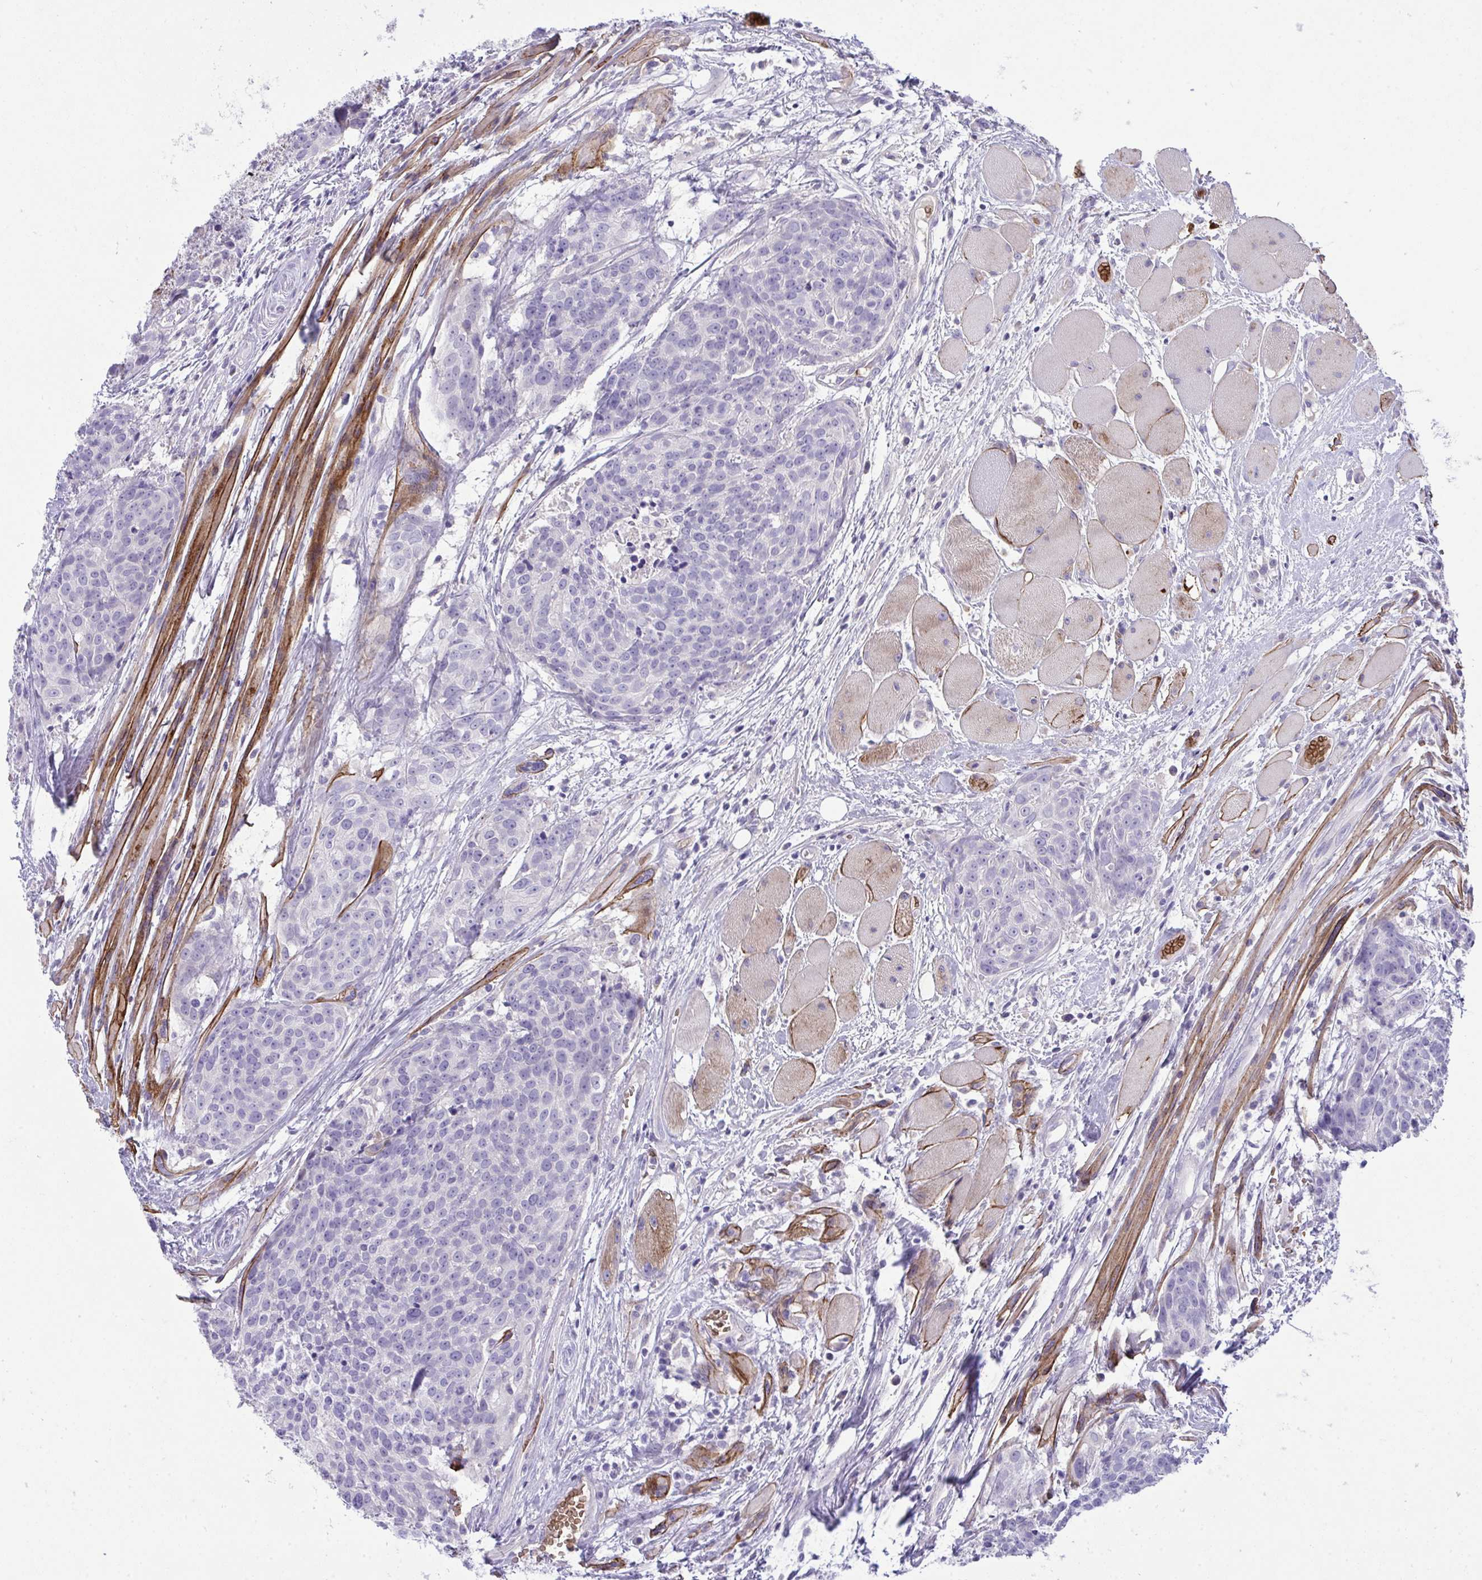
{"staining": {"intensity": "negative", "quantity": "none", "location": "none"}, "tissue": "head and neck cancer", "cell_type": "Tumor cells", "image_type": "cancer", "snomed": [{"axis": "morphology", "description": "Squamous cell carcinoma, NOS"}, {"axis": "topography", "description": "Oral tissue"}, {"axis": "topography", "description": "Head-Neck"}], "caption": "This image is of squamous cell carcinoma (head and neck) stained with immunohistochemistry to label a protein in brown with the nuclei are counter-stained blue. There is no staining in tumor cells.", "gene": "SPTB", "patient": {"sex": "male", "age": 64}}